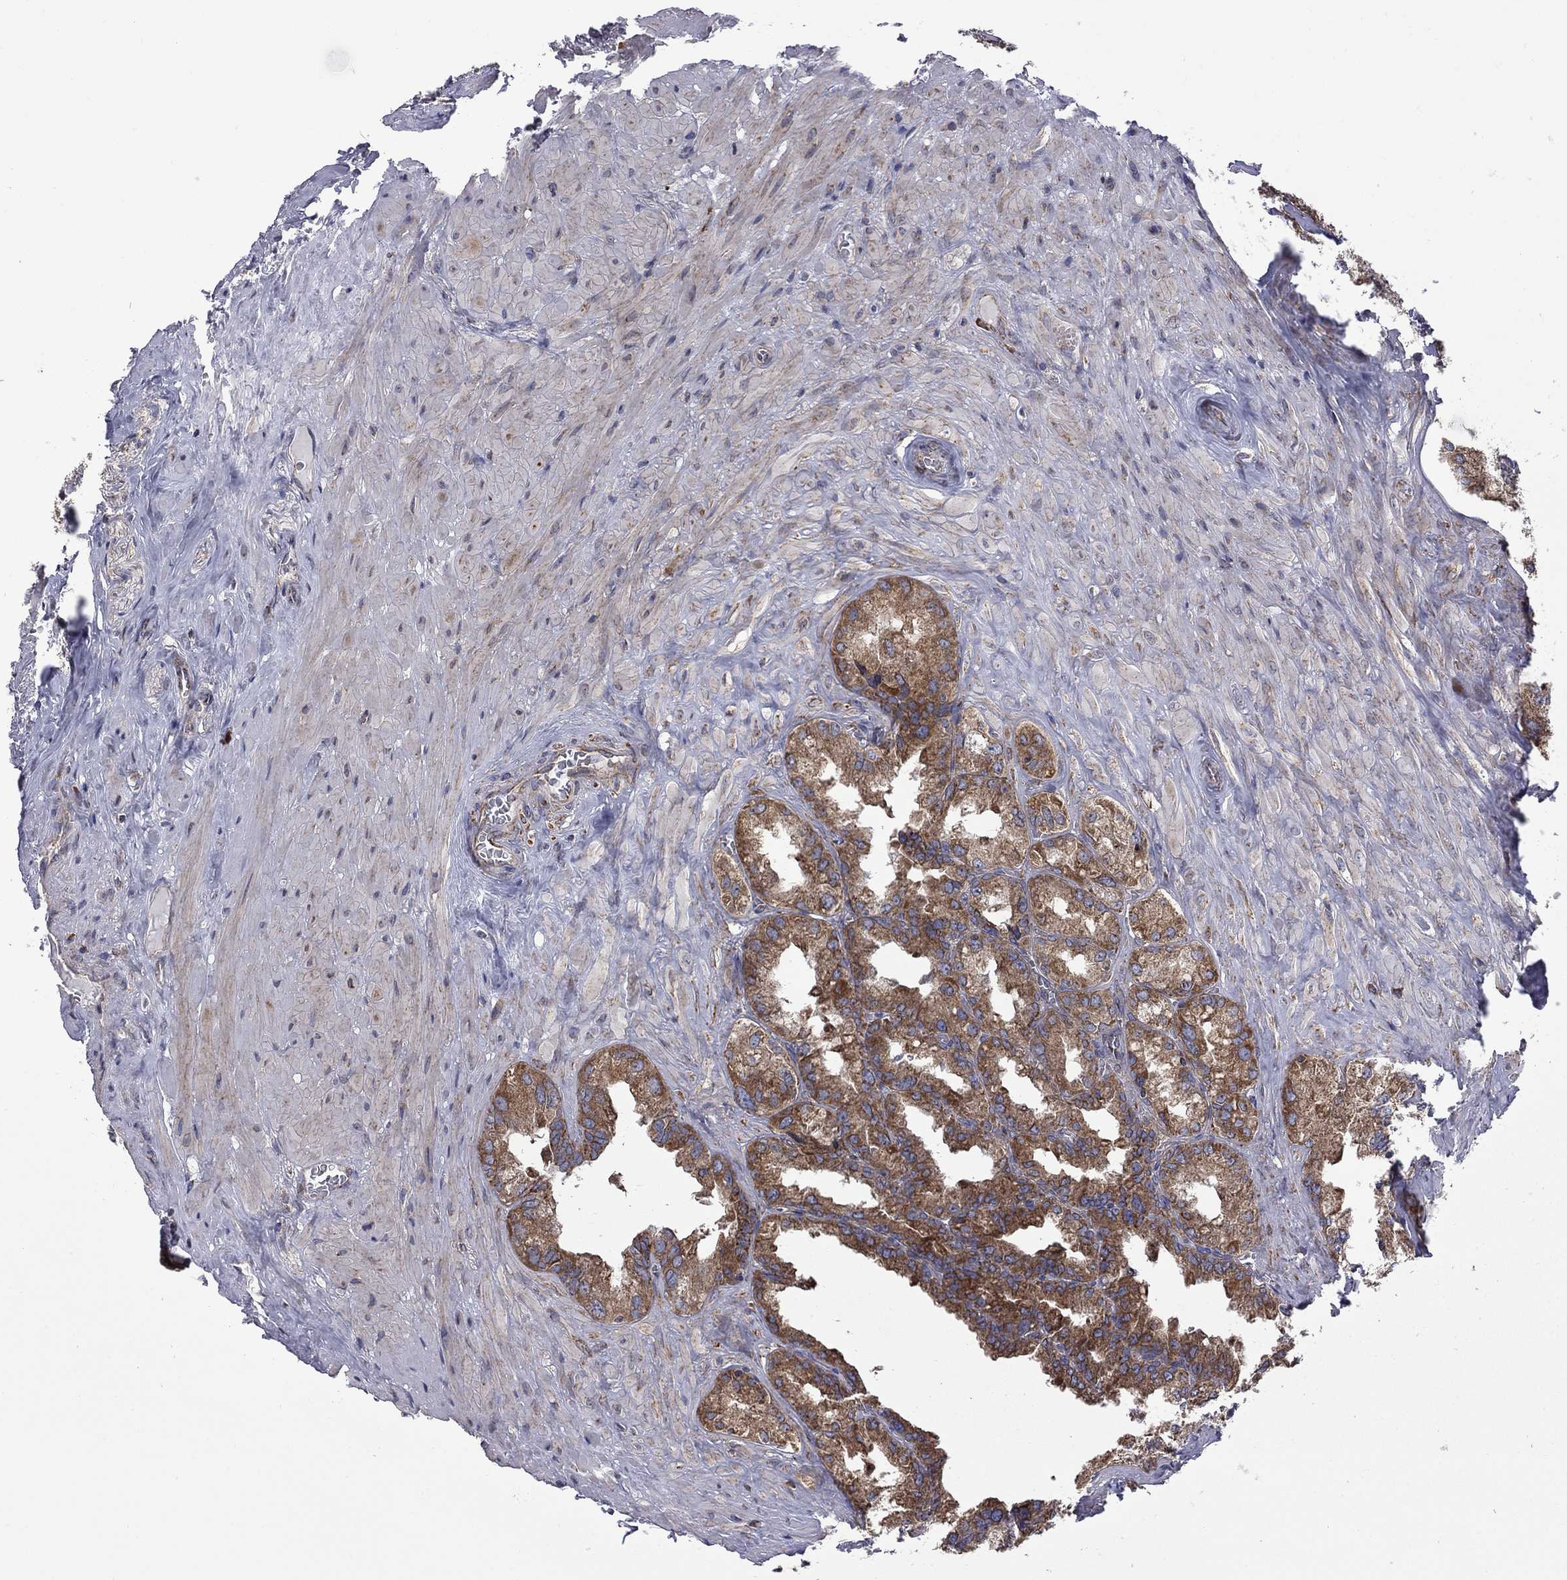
{"staining": {"intensity": "moderate", "quantity": ">75%", "location": "cytoplasmic/membranous"}, "tissue": "seminal vesicle", "cell_type": "Glandular cells", "image_type": "normal", "snomed": [{"axis": "morphology", "description": "Normal tissue, NOS"}, {"axis": "topography", "description": "Seminal veicle"}], "caption": "High-magnification brightfield microscopy of unremarkable seminal vesicle stained with DAB (brown) and counterstained with hematoxylin (blue). glandular cells exhibit moderate cytoplasmic/membranous expression is seen in approximately>75% of cells.", "gene": "CLPTM1", "patient": {"sex": "male", "age": 72}}